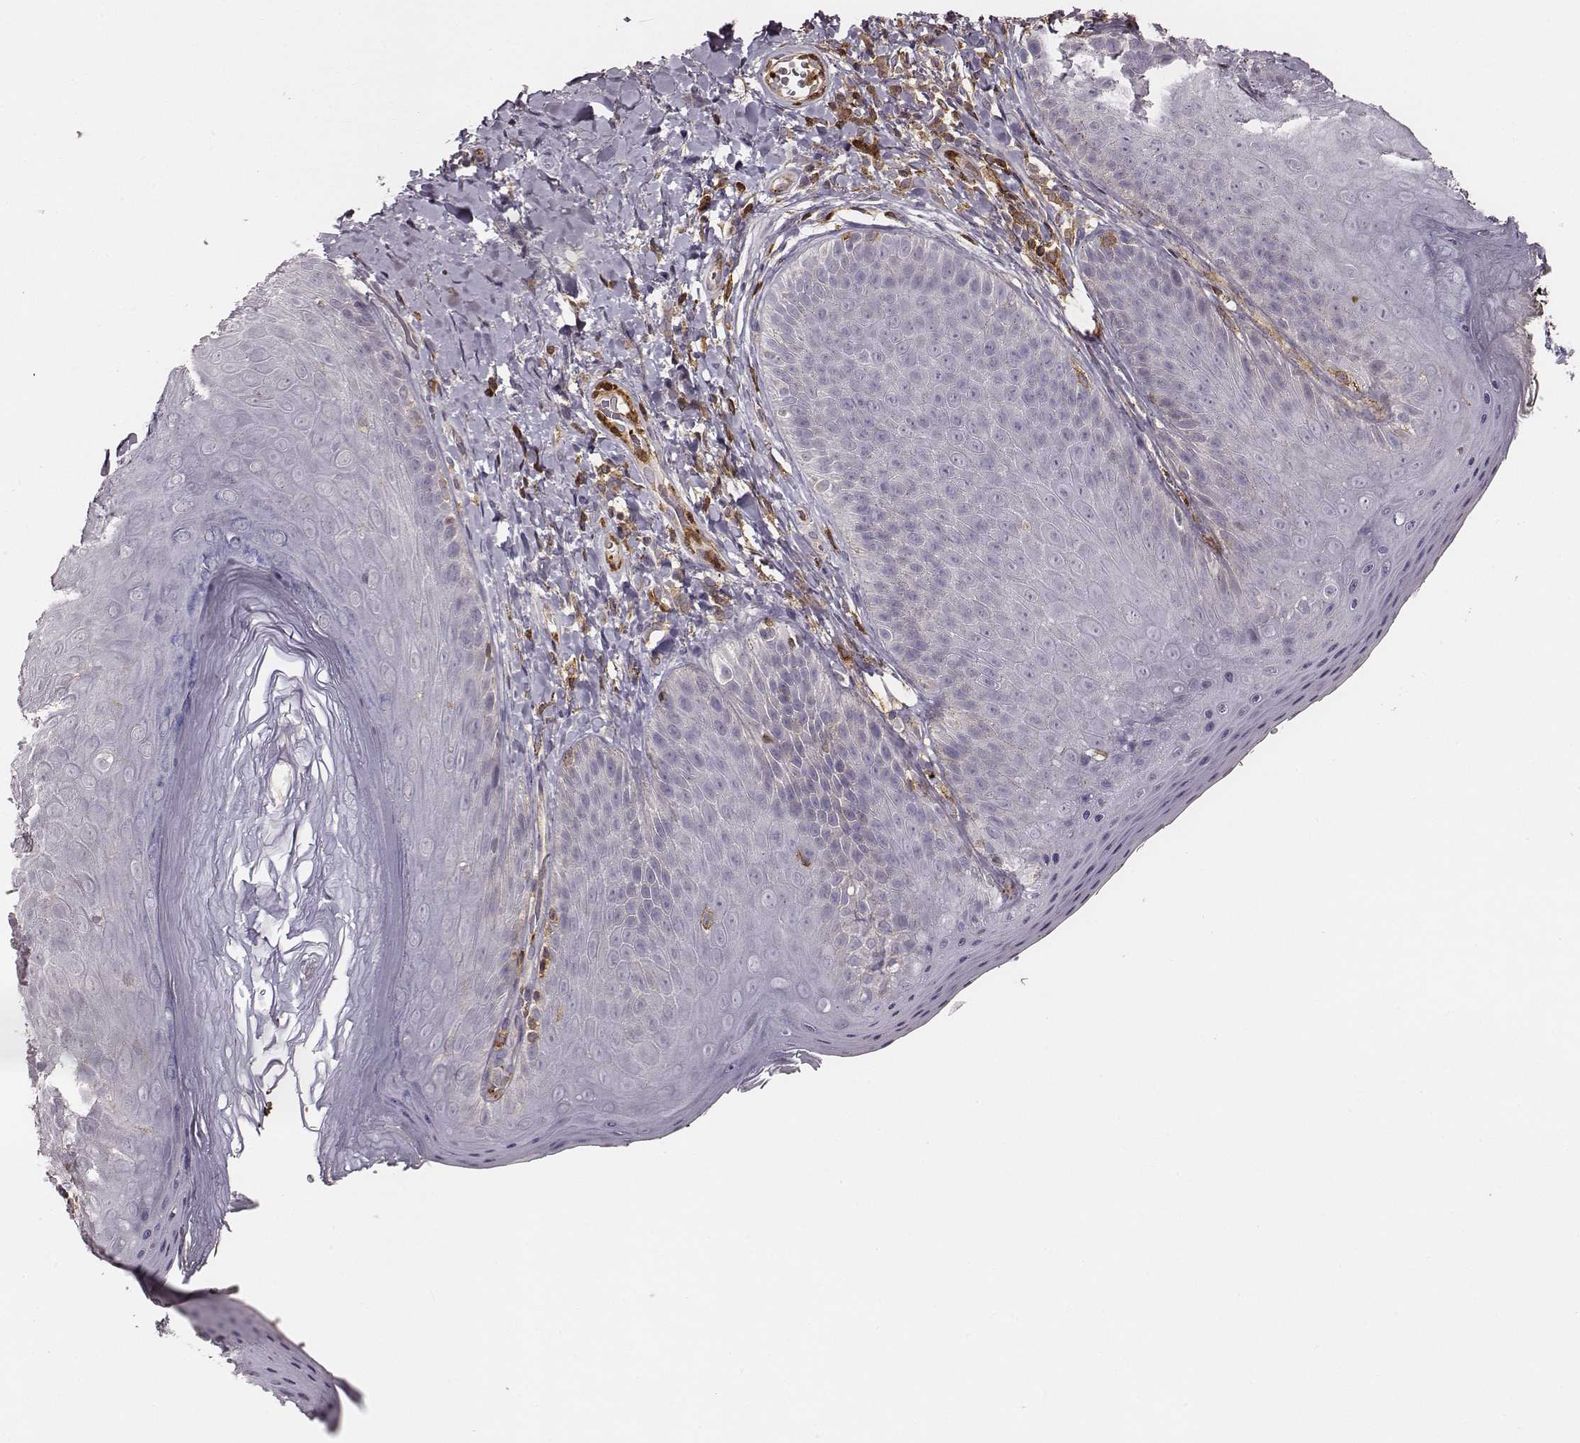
{"staining": {"intensity": "negative", "quantity": "none", "location": "none"}, "tissue": "skin", "cell_type": "Epidermal cells", "image_type": "normal", "snomed": [{"axis": "morphology", "description": "Normal tissue, NOS"}, {"axis": "topography", "description": "Anal"}], "caption": "Epidermal cells show no significant staining in benign skin. Nuclei are stained in blue.", "gene": "ZYX", "patient": {"sex": "male", "age": 53}}